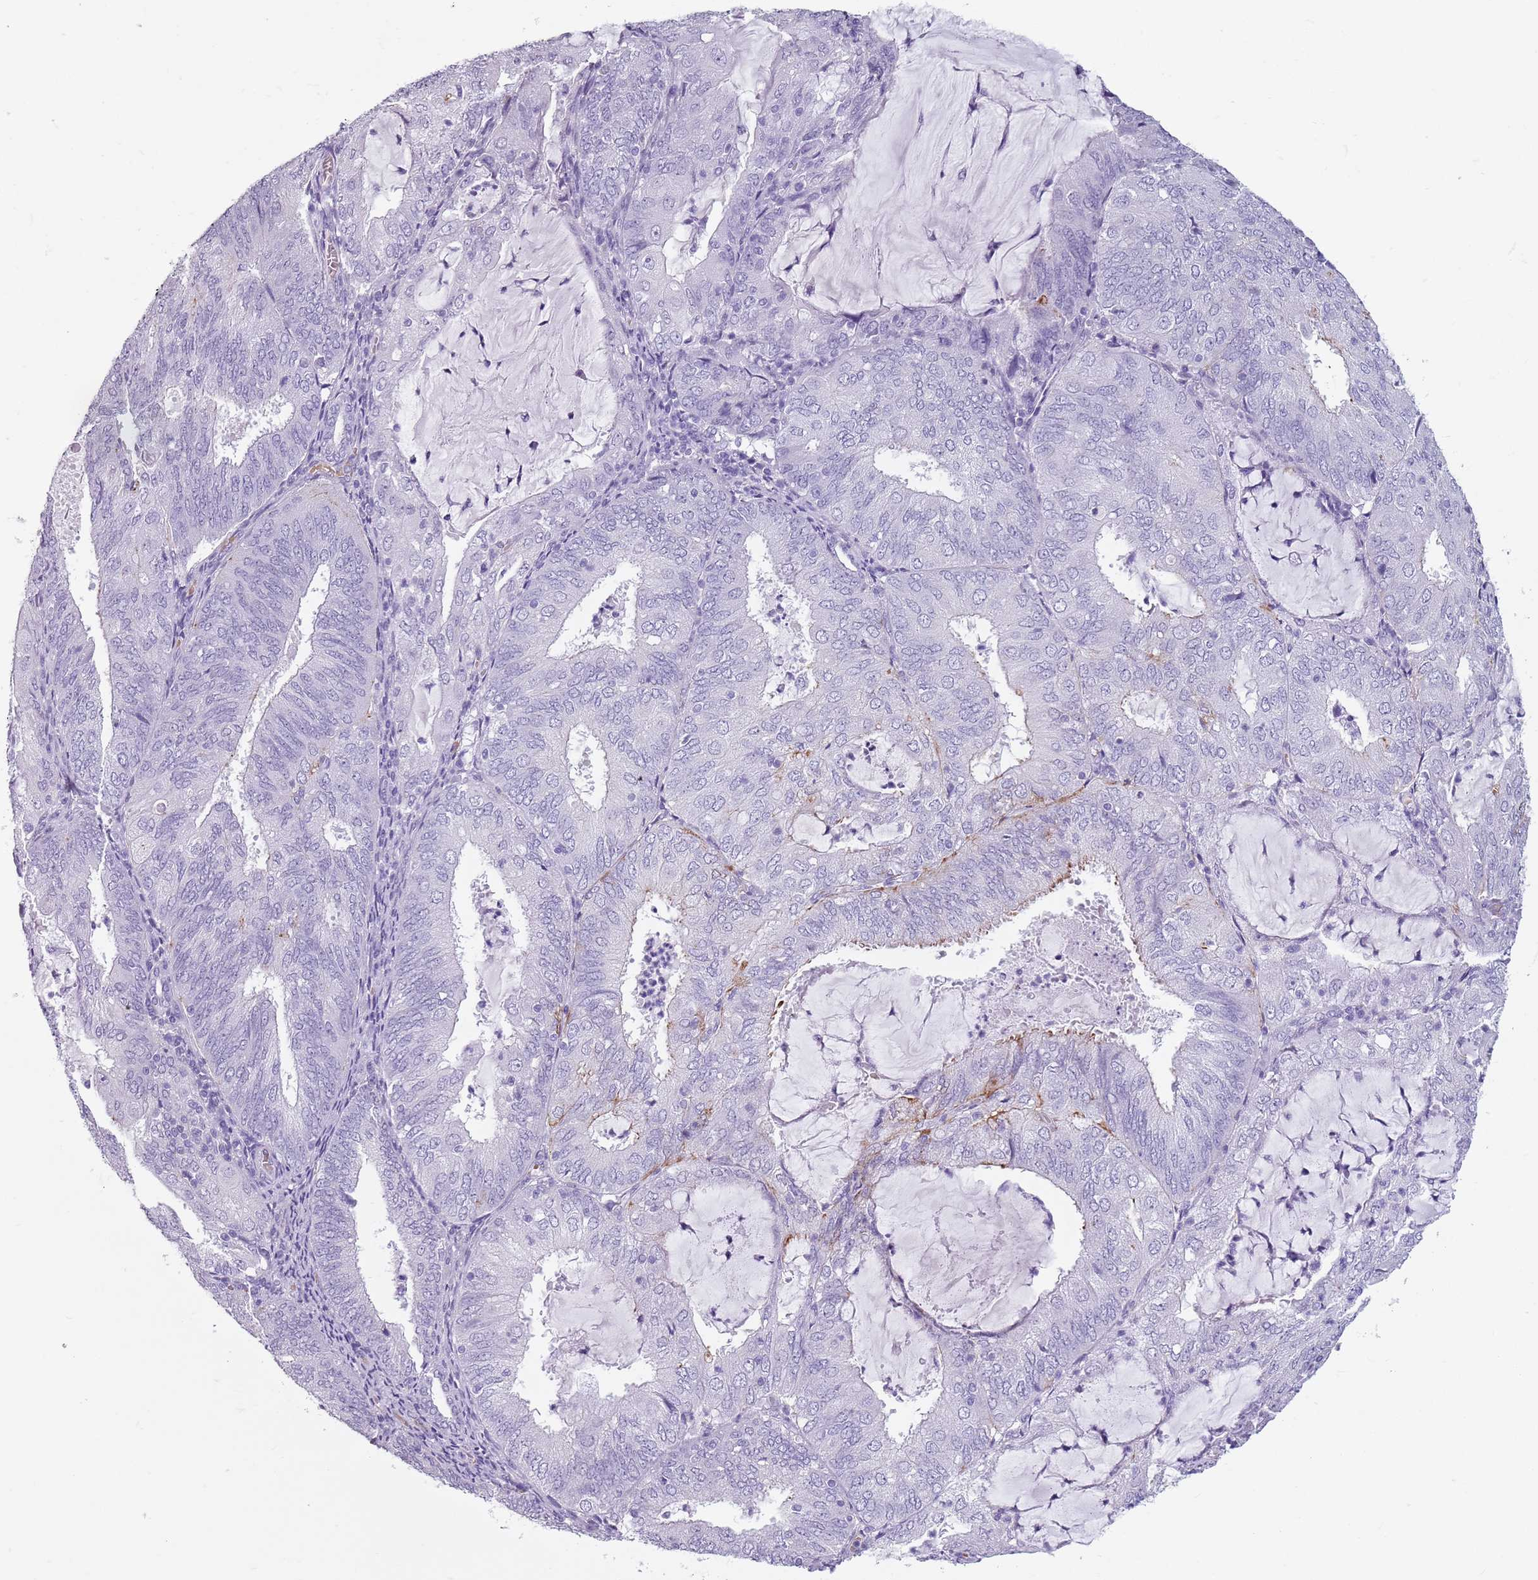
{"staining": {"intensity": "negative", "quantity": "none", "location": "none"}, "tissue": "endometrial cancer", "cell_type": "Tumor cells", "image_type": "cancer", "snomed": [{"axis": "morphology", "description": "Adenocarcinoma, NOS"}, {"axis": "topography", "description": "Endometrium"}], "caption": "Endometrial adenocarcinoma was stained to show a protein in brown. There is no significant positivity in tumor cells.", "gene": "SPESP1", "patient": {"sex": "female", "age": 81}}